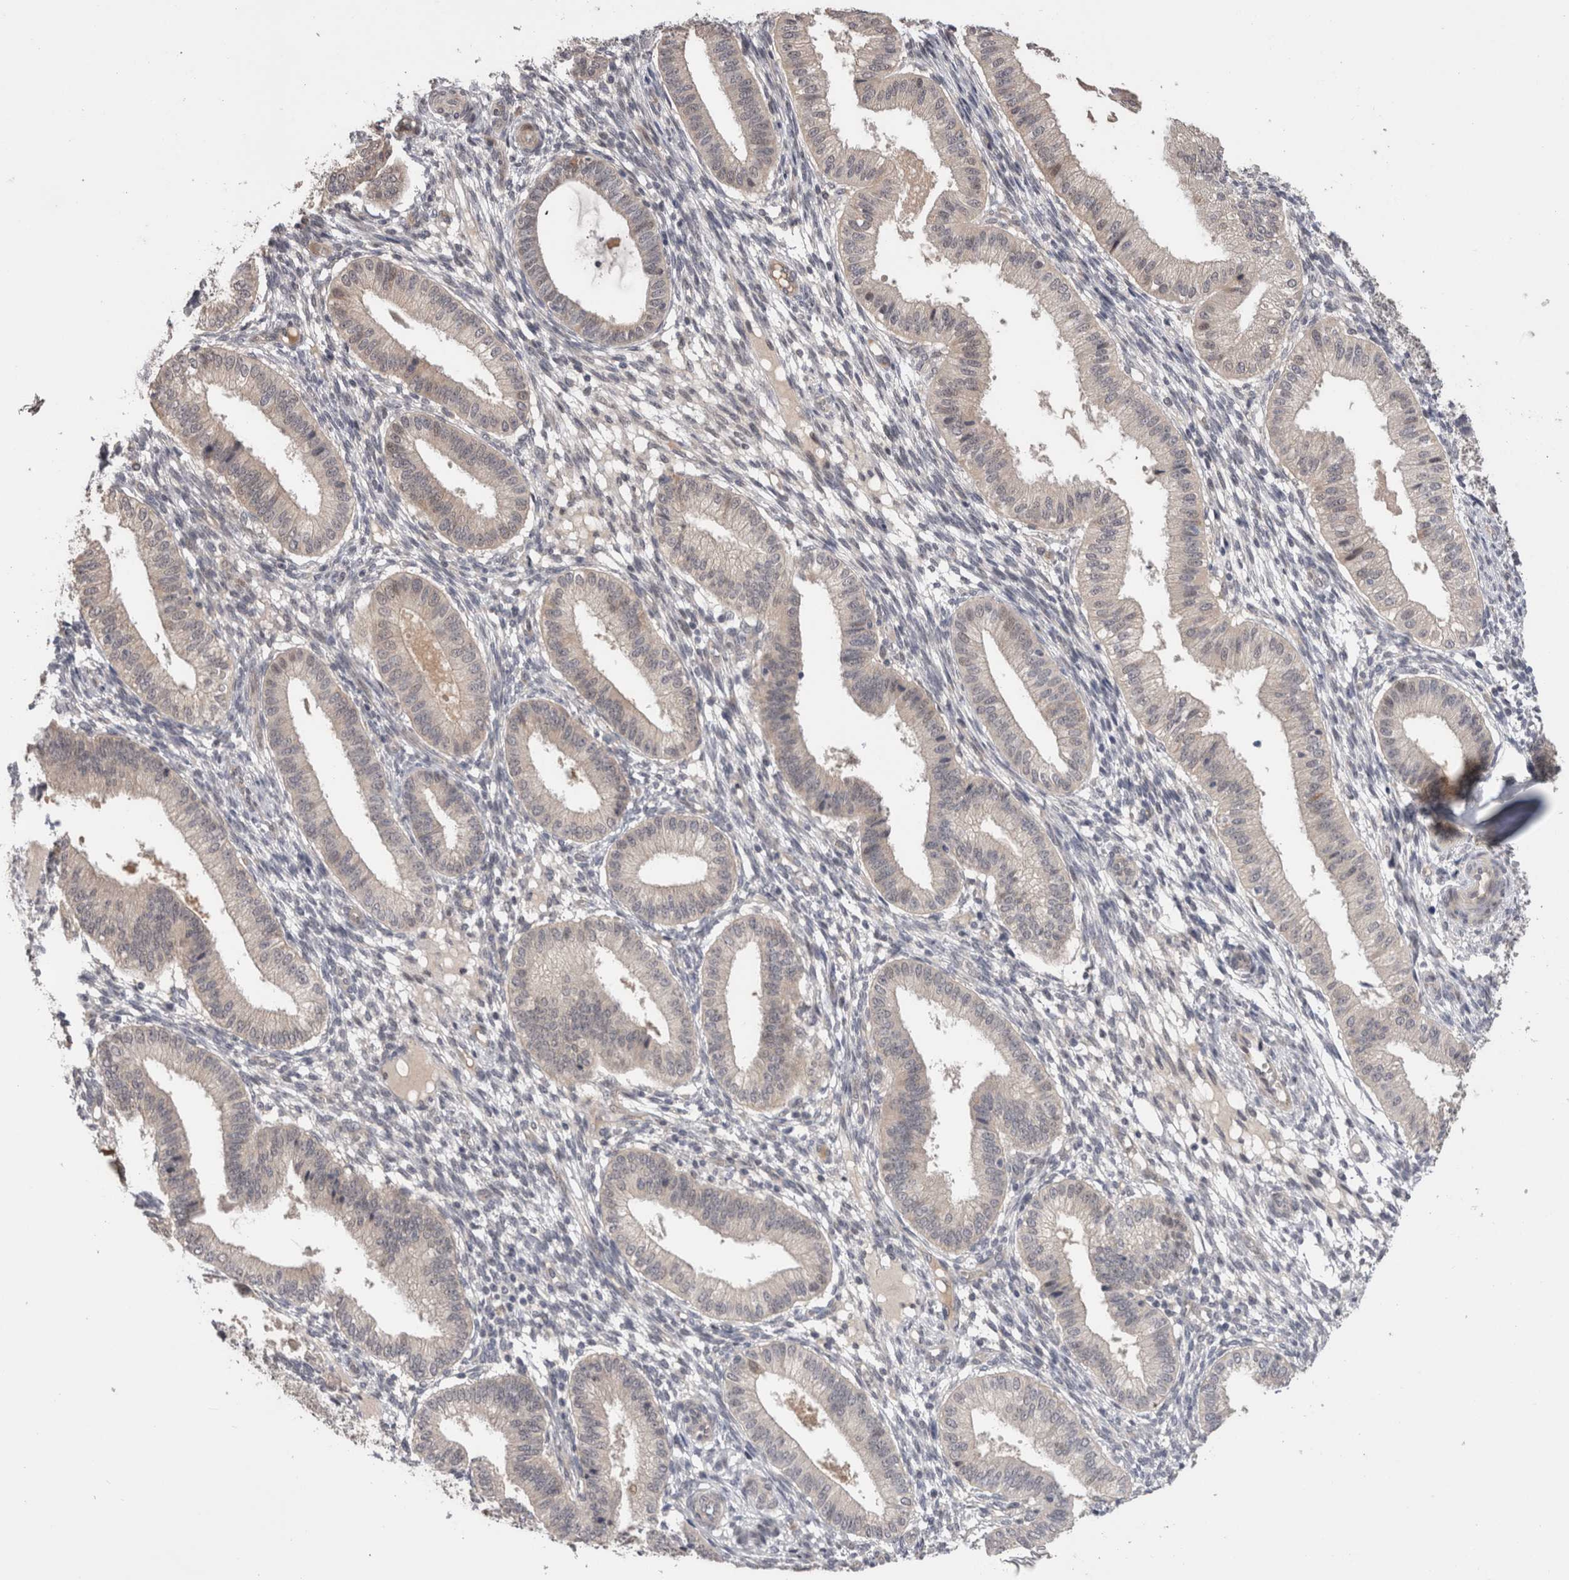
{"staining": {"intensity": "negative", "quantity": "none", "location": "none"}, "tissue": "endometrium", "cell_type": "Cells in endometrial stroma", "image_type": "normal", "snomed": [{"axis": "morphology", "description": "Normal tissue, NOS"}, {"axis": "topography", "description": "Endometrium"}], "caption": "The immunohistochemistry photomicrograph has no significant staining in cells in endometrial stroma of endometrium. Nuclei are stained in blue.", "gene": "CRYBG1", "patient": {"sex": "female", "age": 39}}